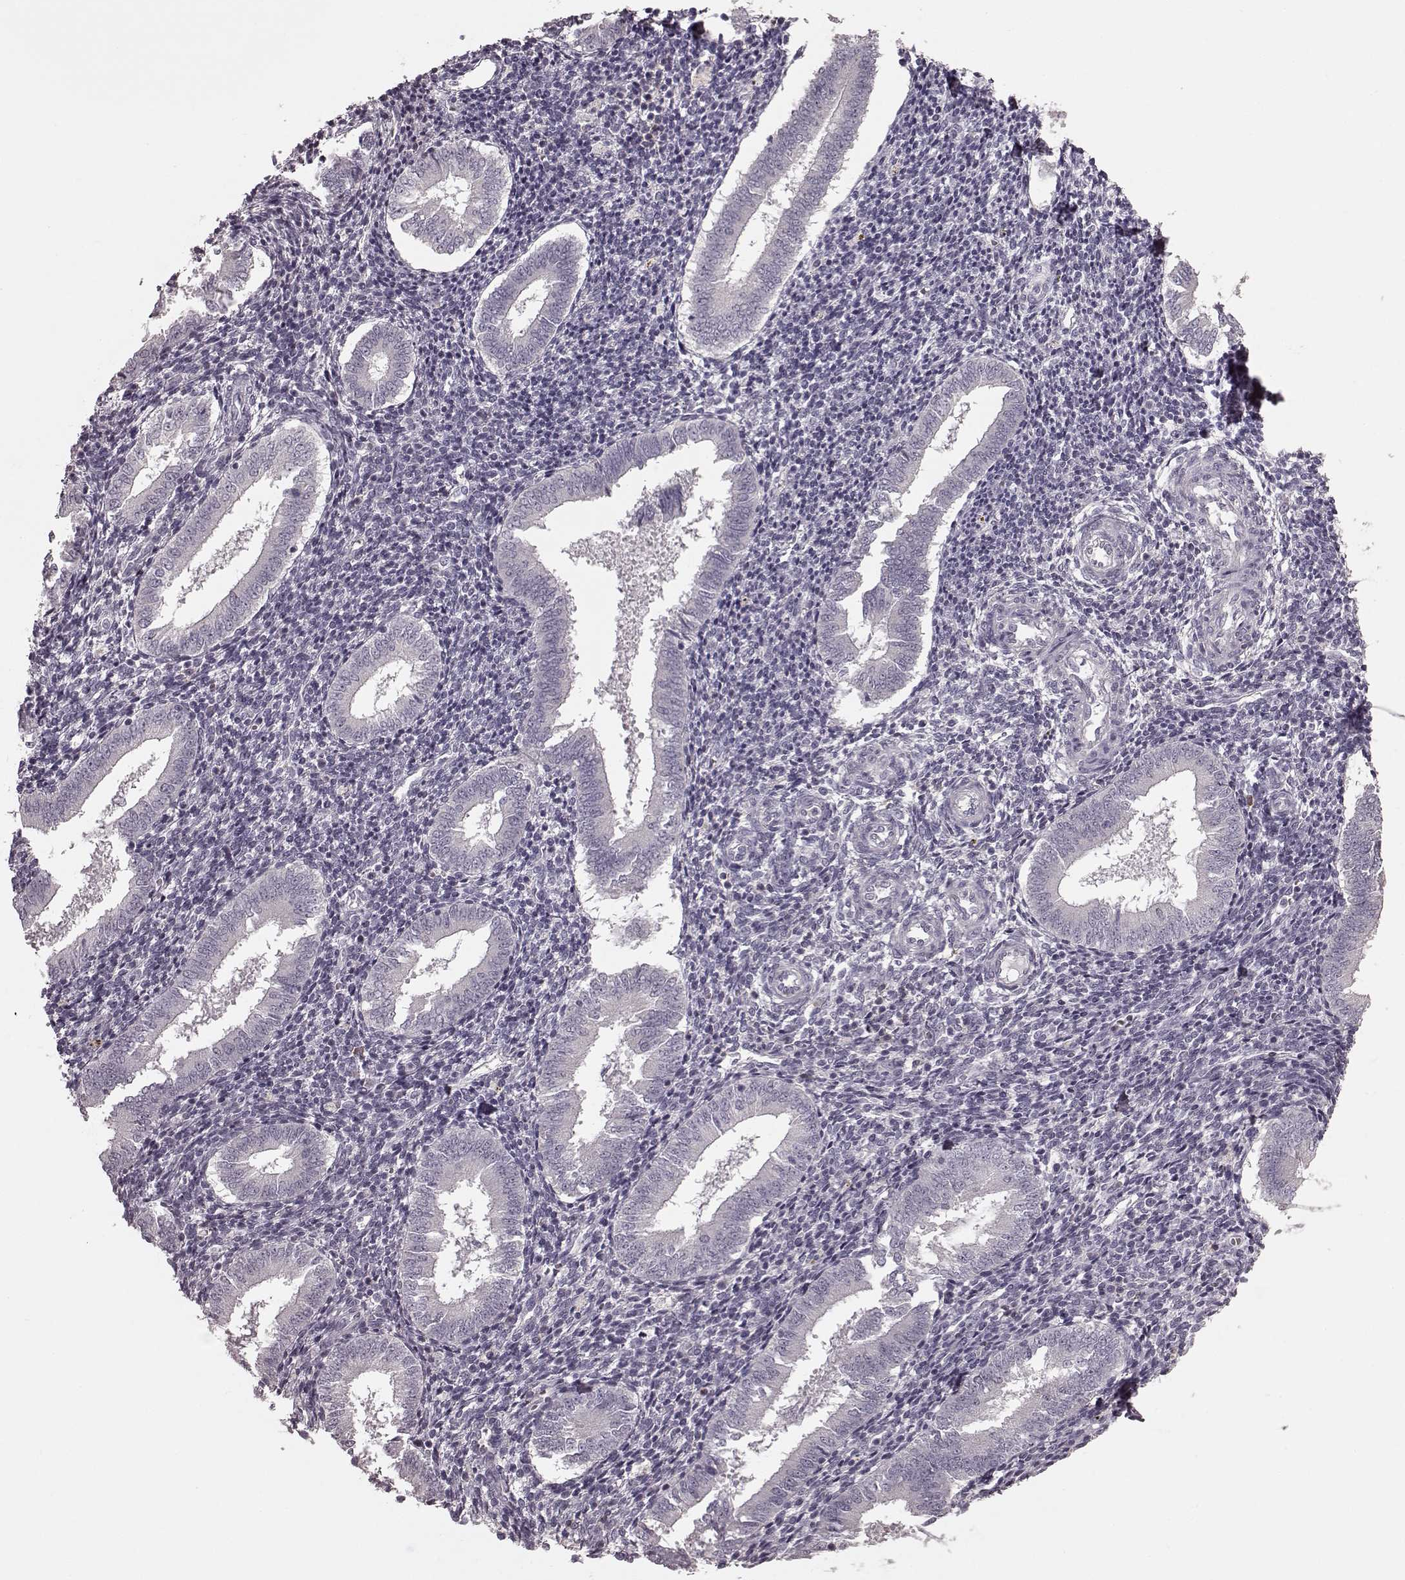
{"staining": {"intensity": "negative", "quantity": "none", "location": "none"}, "tissue": "endometrium", "cell_type": "Cells in endometrial stroma", "image_type": "normal", "snomed": [{"axis": "morphology", "description": "Normal tissue, NOS"}, {"axis": "topography", "description": "Endometrium"}], "caption": "Histopathology image shows no significant protein staining in cells in endometrial stroma of unremarkable endometrium. Brightfield microscopy of immunohistochemistry stained with DAB (3,3'-diaminobenzidine) (brown) and hematoxylin (blue), captured at high magnification.", "gene": "CD28", "patient": {"sex": "female", "age": 25}}